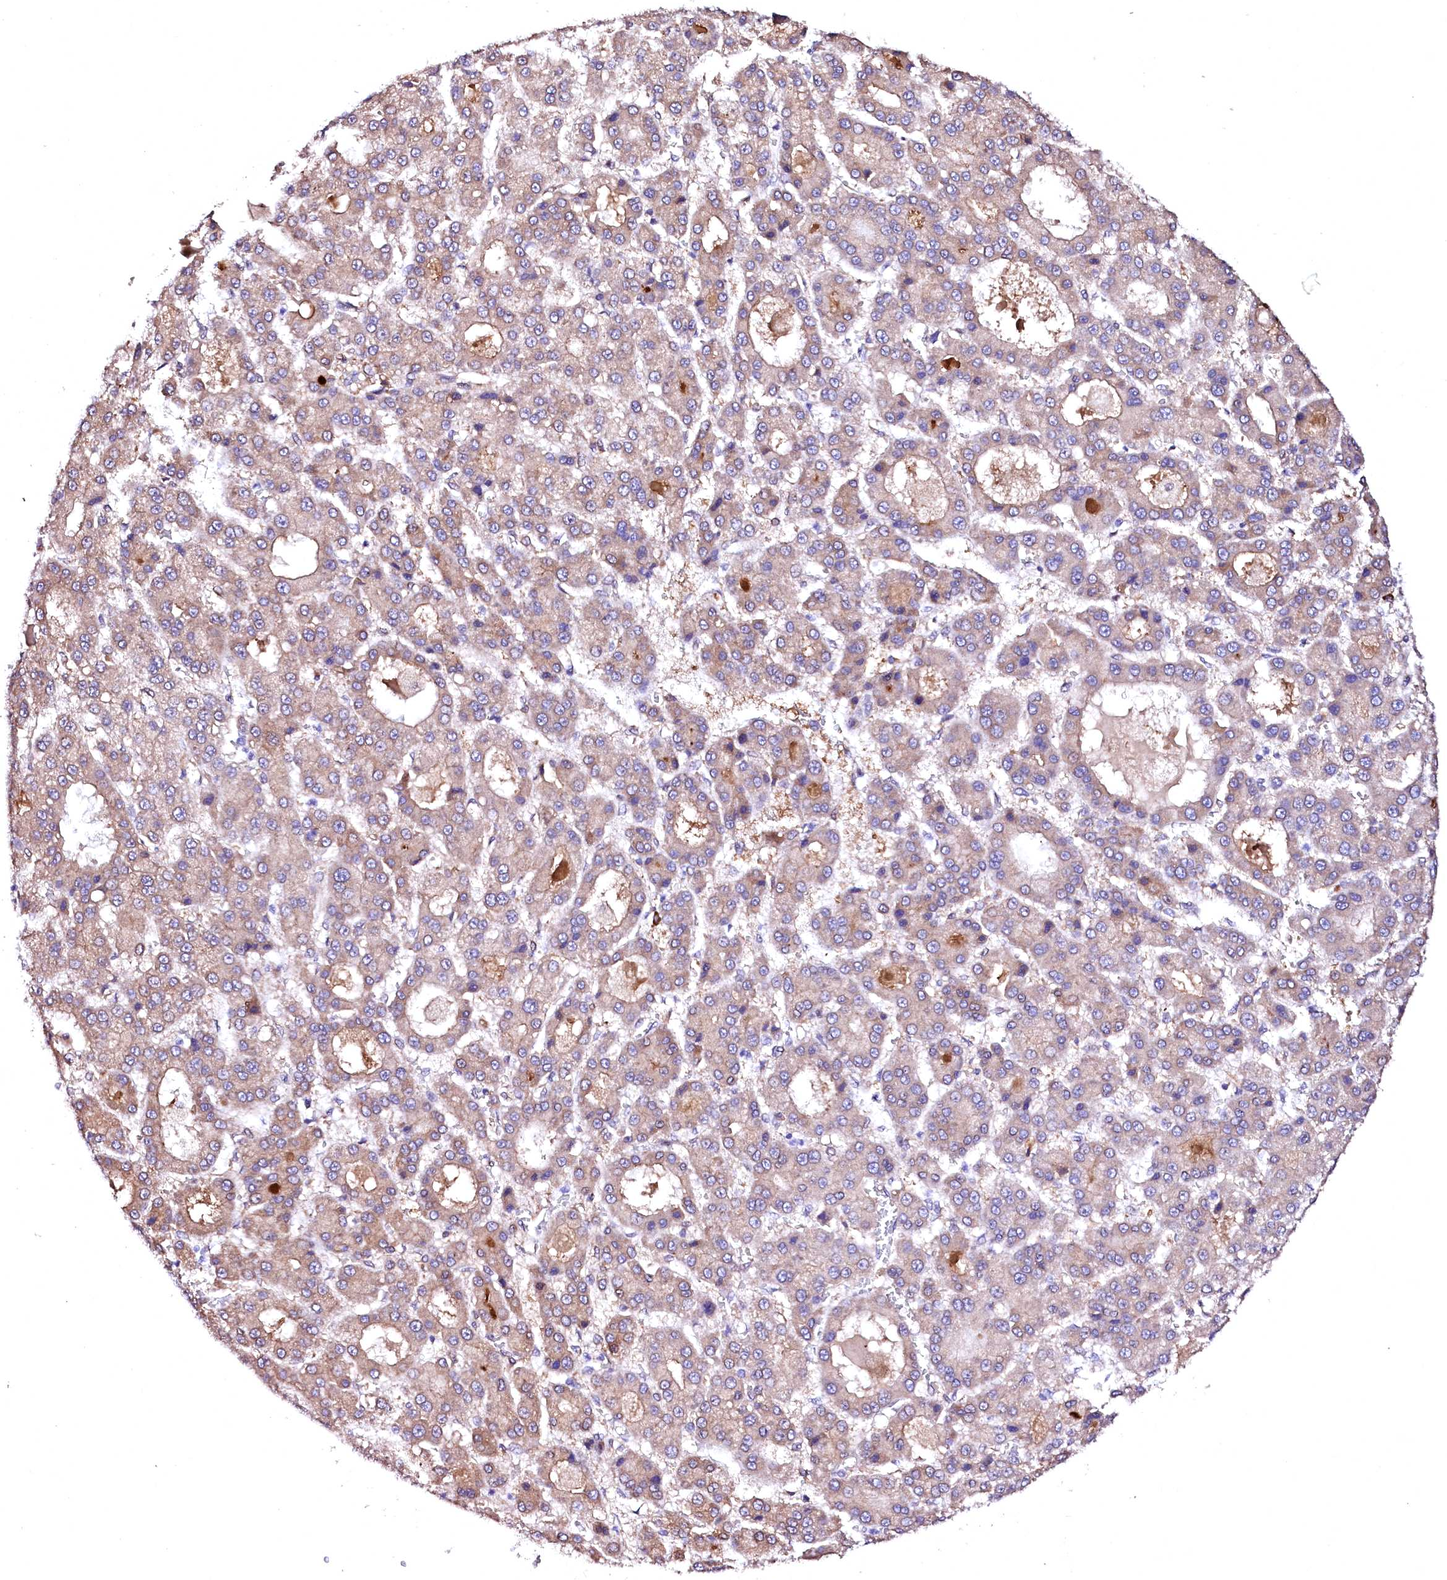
{"staining": {"intensity": "weak", "quantity": ">75%", "location": "cytoplasmic/membranous"}, "tissue": "liver cancer", "cell_type": "Tumor cells", "image_type": "cancer", "snomed": [{"axis": "morphology", "description": "Carcinoma, Hepatocellular, NOS"}, {"axis": "topography", "description": "Liver"}], "caption": "Immunohistochemistry (IHC) image of human liver hepatocellular carcinoma stained for a protein (brown), which exhibits low levels of weak cytoplasmic/membranous expression in approximately >75% of tumor cells.", "gene": "GPR176", "patient": {"sex": "male", "age": 70}}